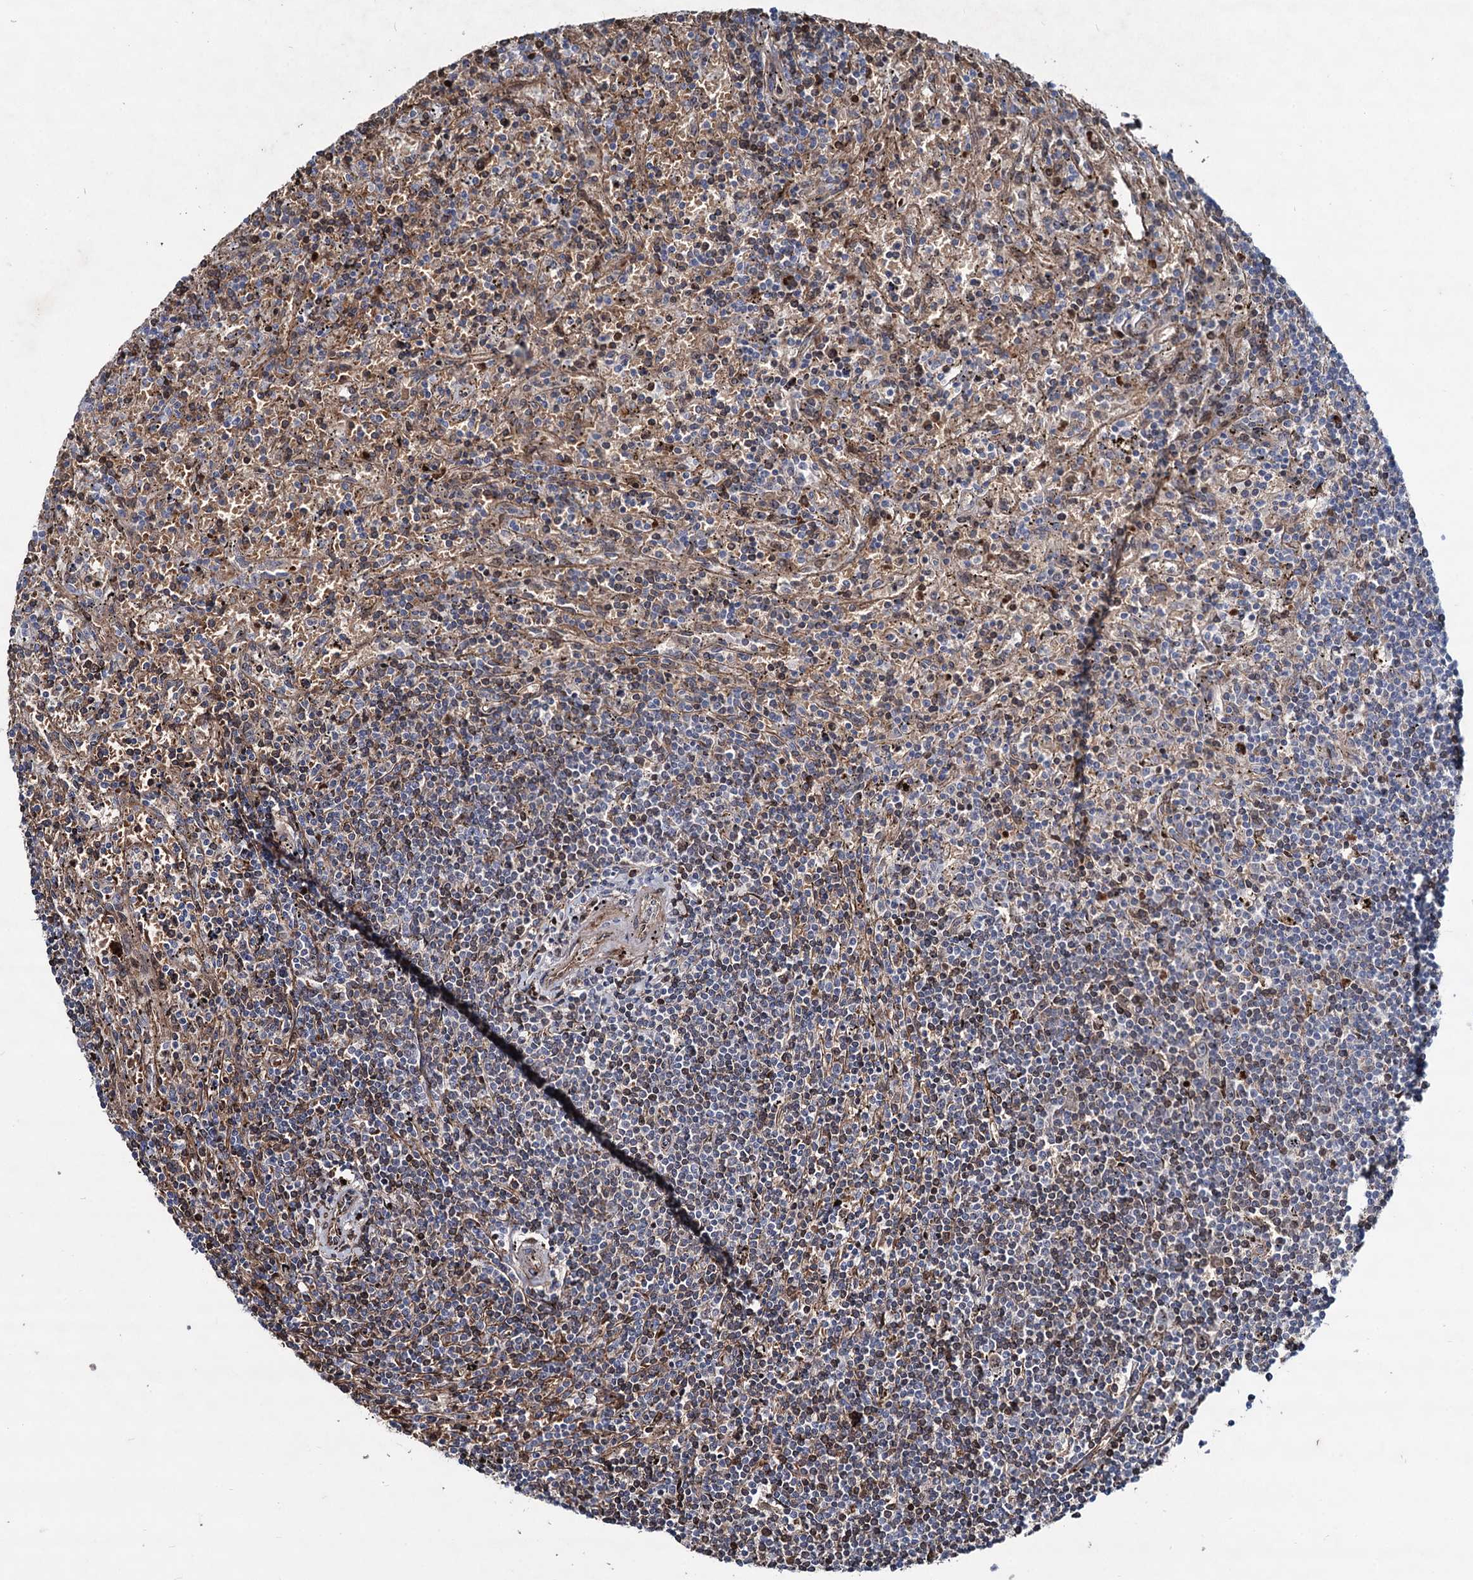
{"staining": {"intensity": "weak", "quantity": "<25%", "location": "cytoplasmic/membranous"}, "tissue": "lymphoma", "cell_type": "Tumor cells", "image_type": "cancer", "snomed": [{"axis": "morphology", "description": "Malignant lymphoma, non-Hodgkin's type, Low grade"}, {"axis": "topography", "description": "Spleen"}], "caption": "Tumor cells show no significant protein expression in low-grade malignant lymphoma, non-Hodgkin's type.", "gene": "RNF6", "patient": {"sex": "male", "age": 76}}